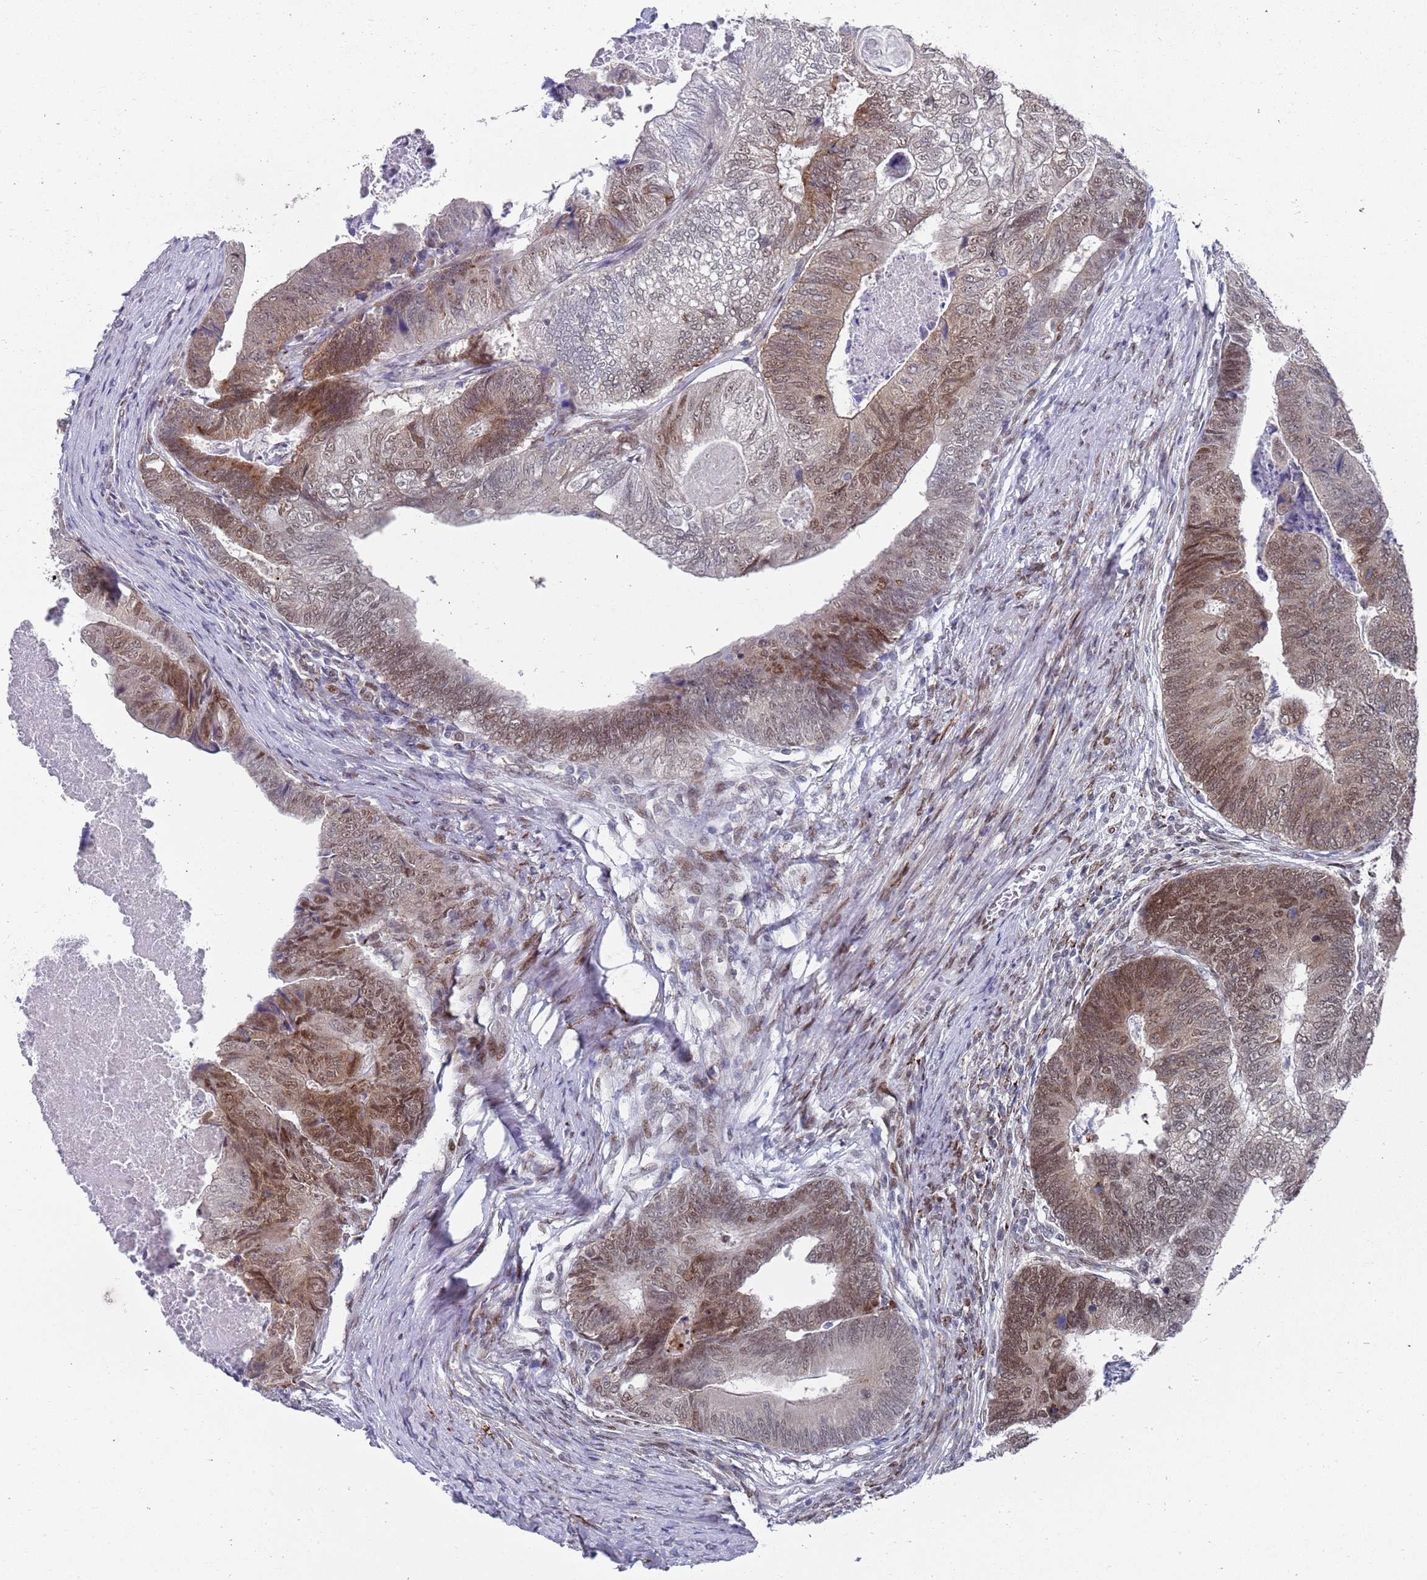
{"staining": {"intensity": "moderate", "quantity": ">75%", "location": "nuclear"}, "tissue": "colorectal cancer", "cell_type": "Tumor cells", "image_type": "cancer", "snomed": [{"axis": "morphology", "description": "Adenocarcinoma, NOS"}, {"axis": "topography", "description": "Colon"}], "caption": "There is medium levels of moderate nuclear staining in tumor cells of adenocarcinoma (colorectal), as demonstrated by immunohistochemical staining (brown color).", "gene": "COPS6", "patient": {"sex": "female", "age": 67}}